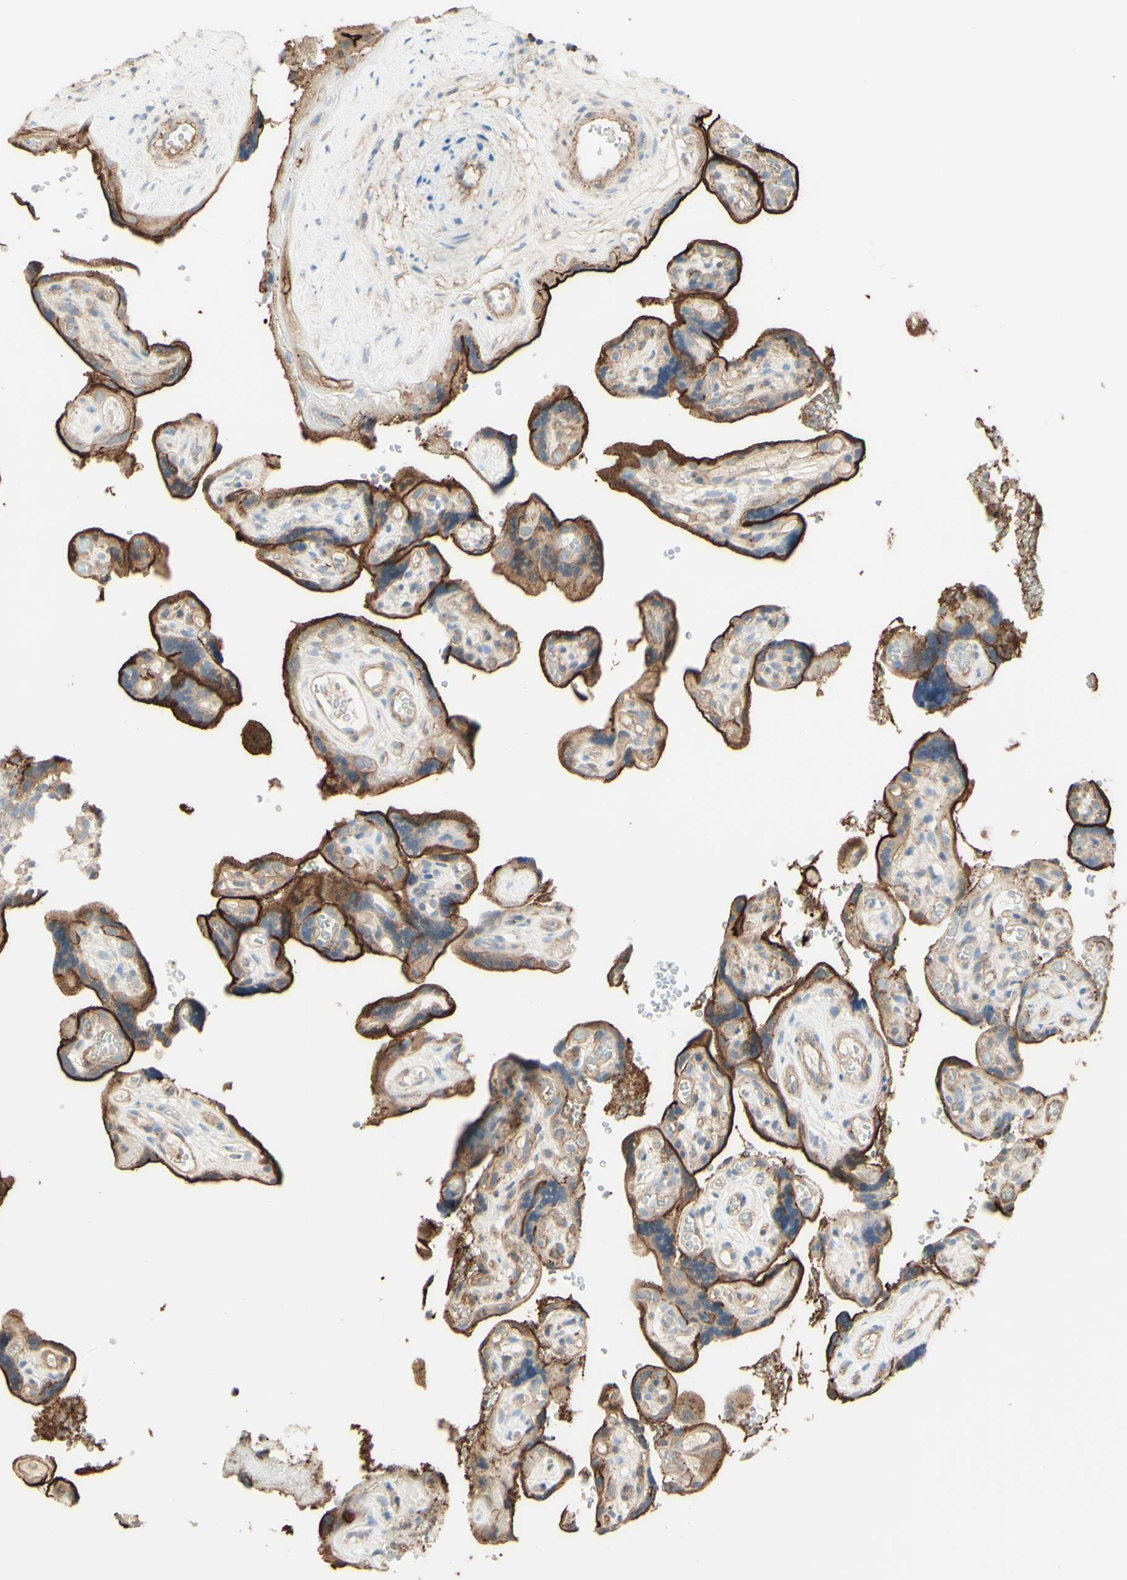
{"staining": {"intensity": "weak", "quantity": ">75%", "location": "cytoplasmic/membranous"}, "tissue": "placenta", "cell_type": "Decidual cells", "image_type": "normal", "snomed": [{"axis": "morphology", "description": "Normal tissue, NOS"}, {"axis": "topography", "description": "Placenta"}], "caption": "Human placenta stained for a protein (brown) shows weak cytoplasmic/membranous positive staining in about >75% of decidual cells.", "gene": "MTM1", "patient": {"sex": "female", "age": 30}}